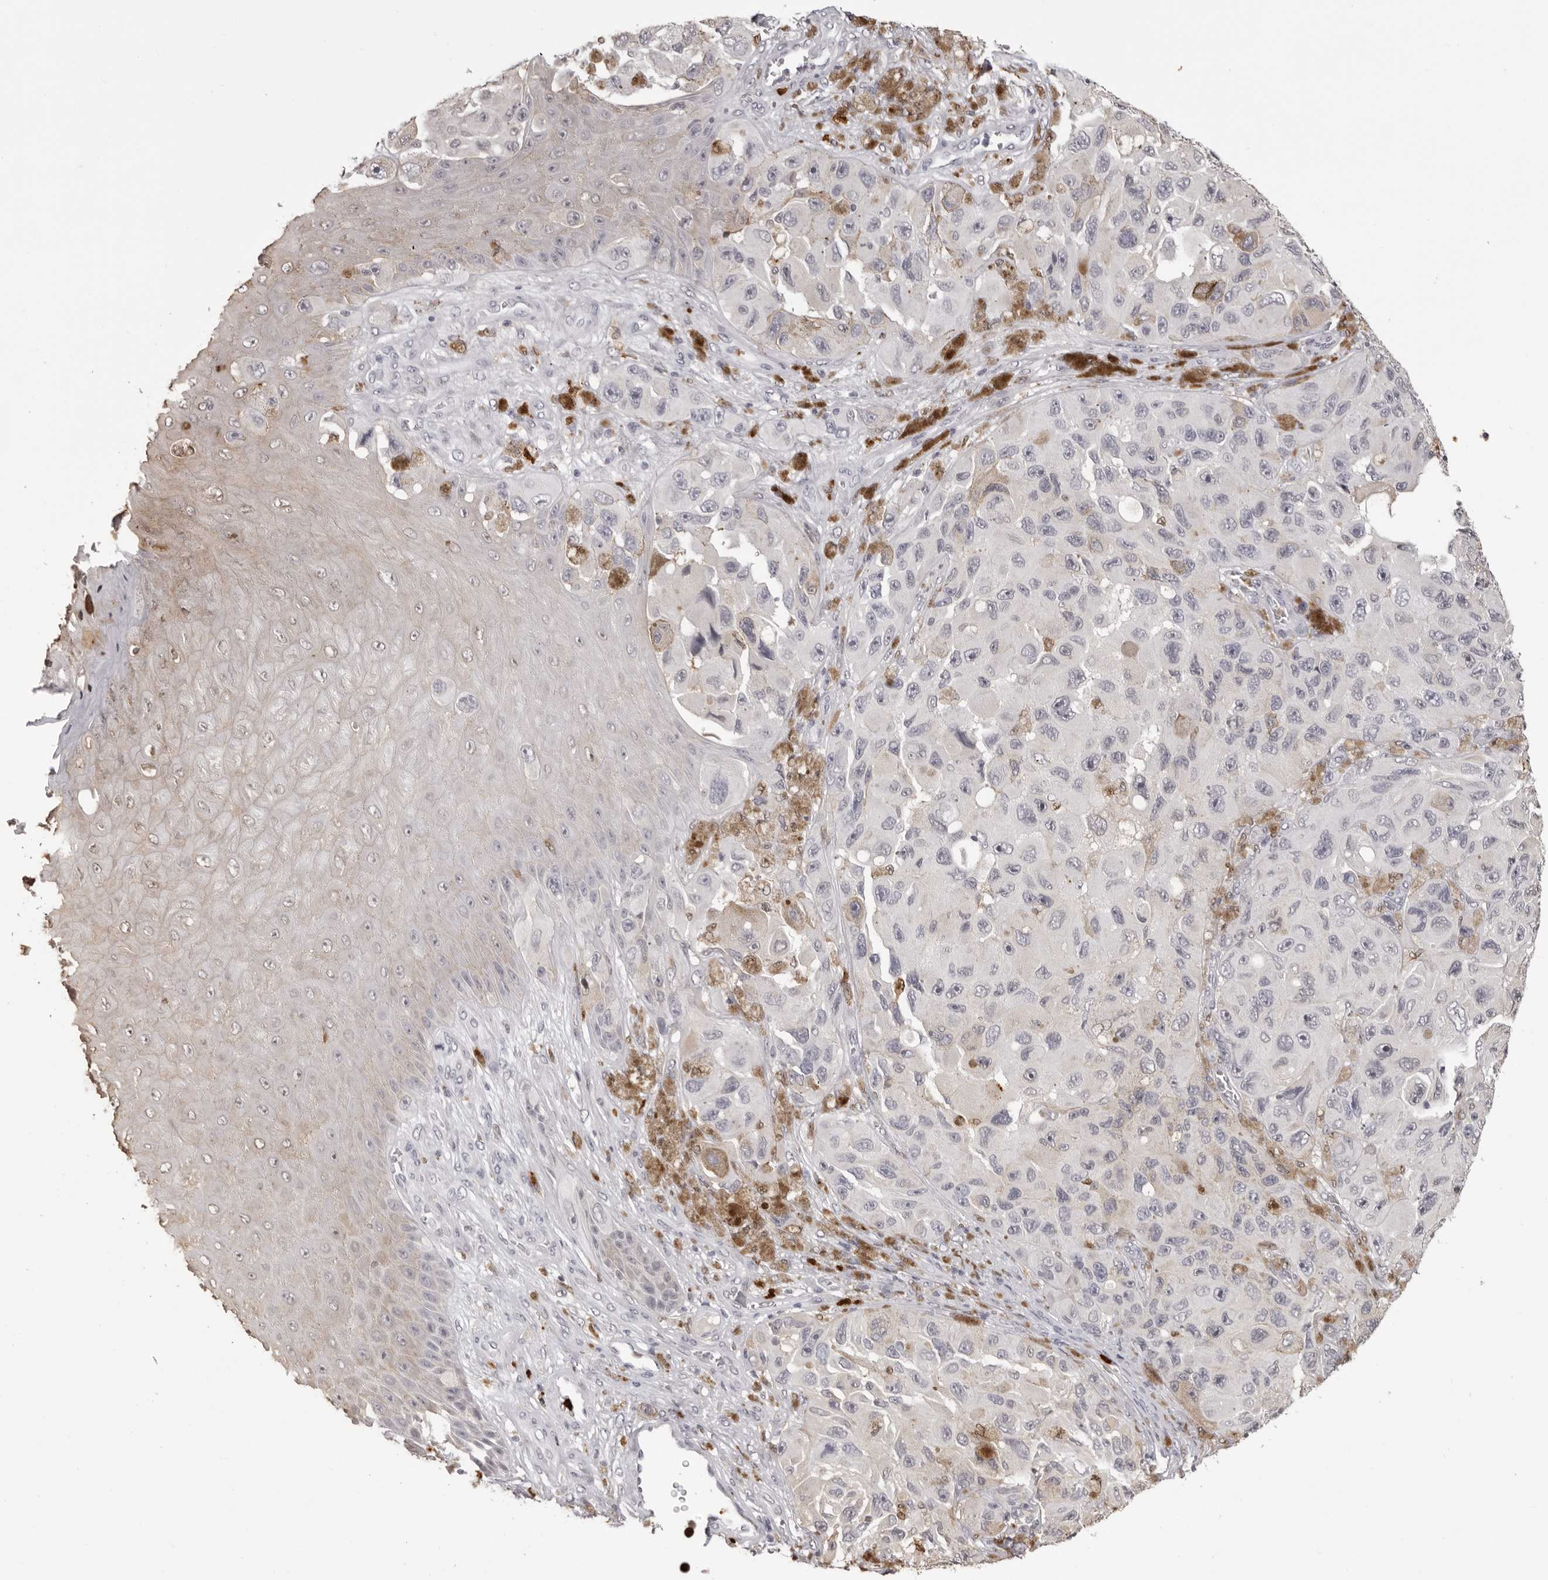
{"staining": {"intensity": "negative", "quantity": "none", "location": "none"}, "tissue": "melanoma", "cell_type": "Tumor cells", "image_type": "cancer", "snomed": [{"axis": "morphology", "description": "Malignant melanoma, NOS"}, {"axis": "topography", "description": "Skin"}], "caption": "Melanoma was stained to show a protein in brown. There is no significant positivity in tumor cells.", "gene": "IL31", "patient": {"sex": "female", "age": 73}}